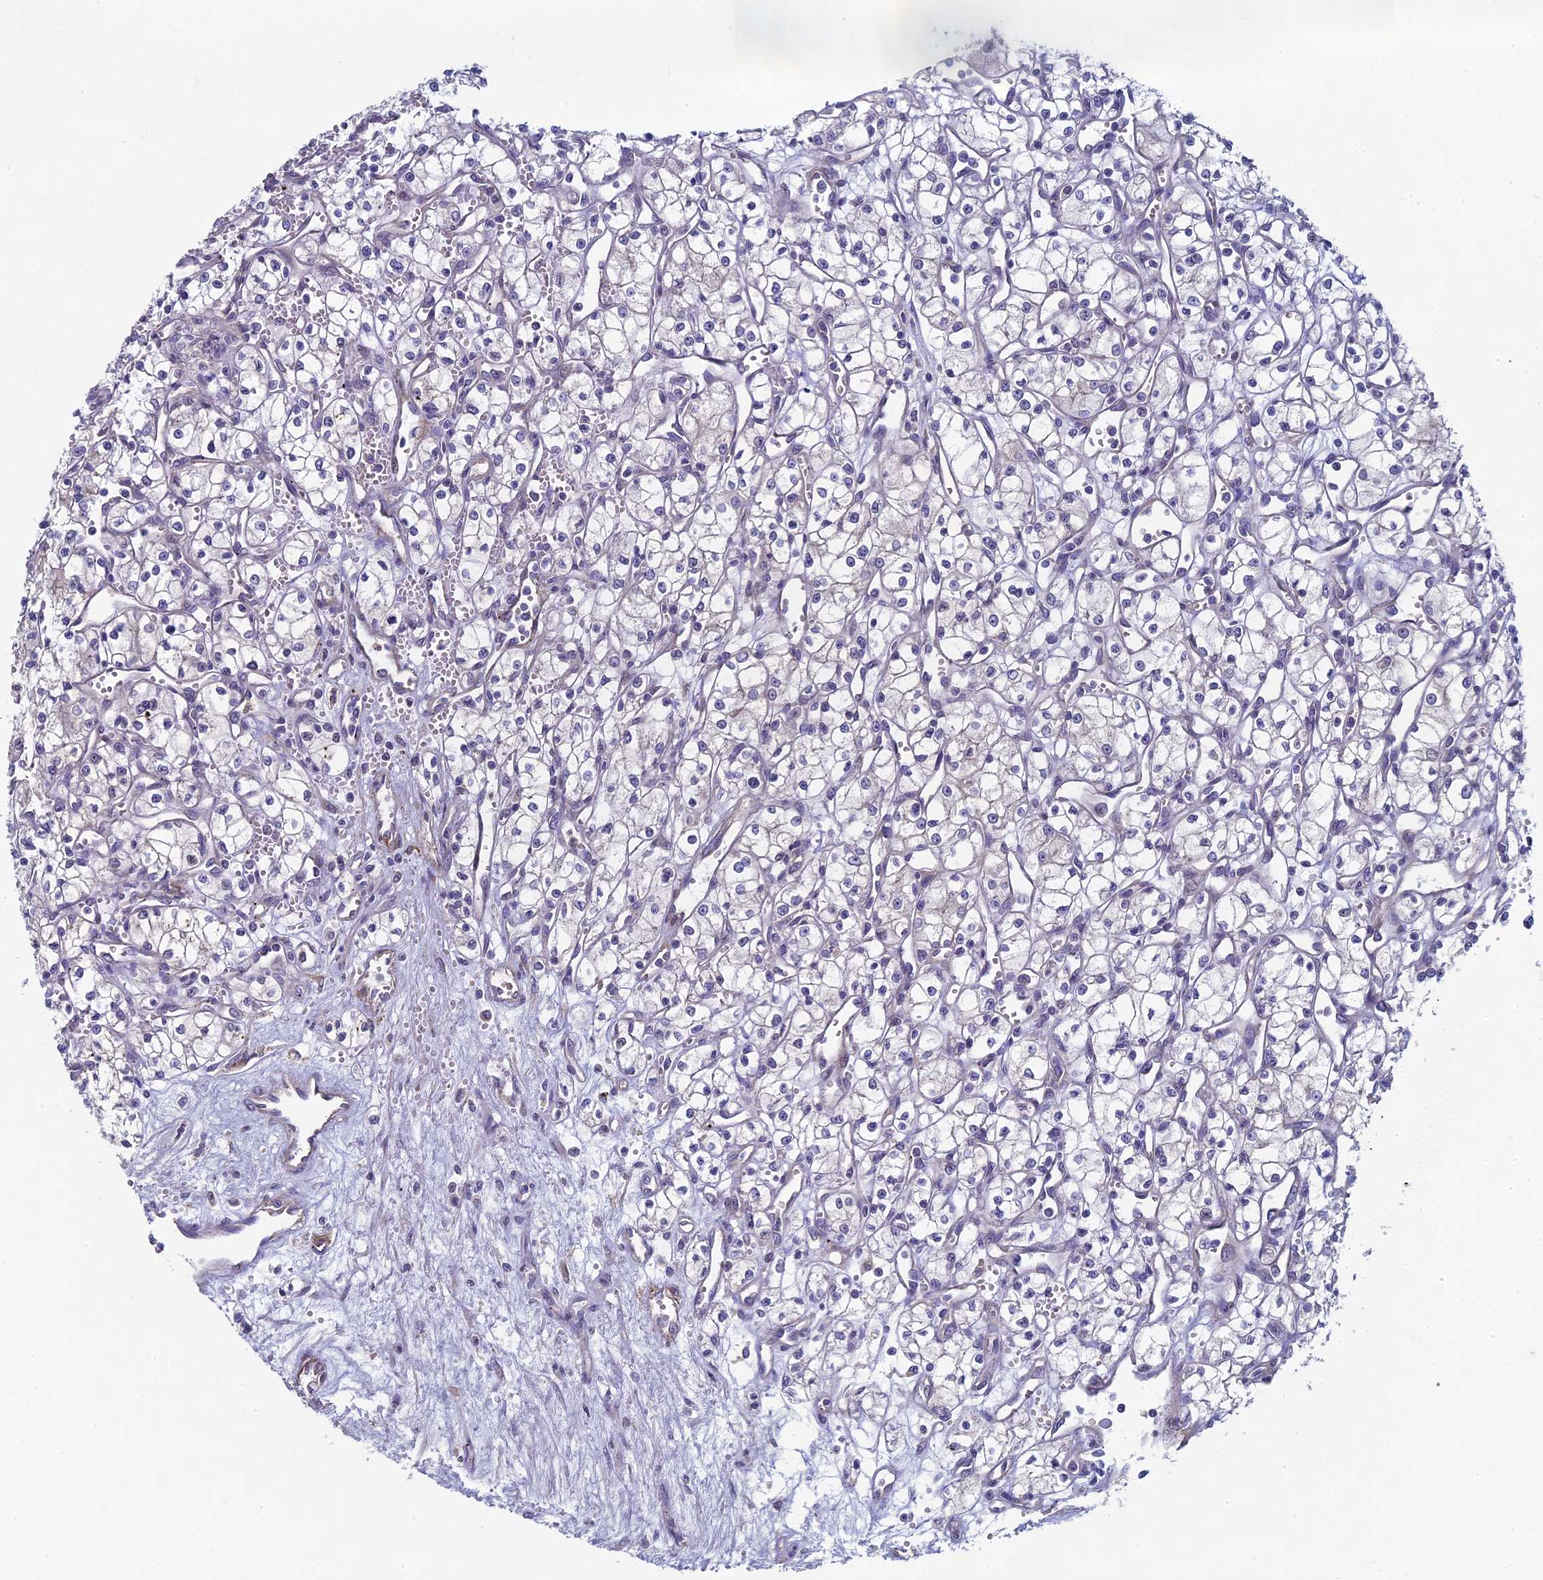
{"staining": {"intensity": "negative", "quantity": "none", "location": "none"}, "tissue": "renal cancer", "cell_type": "Tumor cells", "image_type": "cancer", "snomed": [{"axis": "morphology", "description": "Adenocarcinoma, NOS"}, {"axis": "topography", "description": "Kidney"}], "caption": "High power microscopy image of an immunohistochemistry (IHC) image of adenocarcinoma (renal), revealing no significant positivity in tumor cells.", "gene": "DIXDC1", "patient": {"sex": "male", "age": 59}}